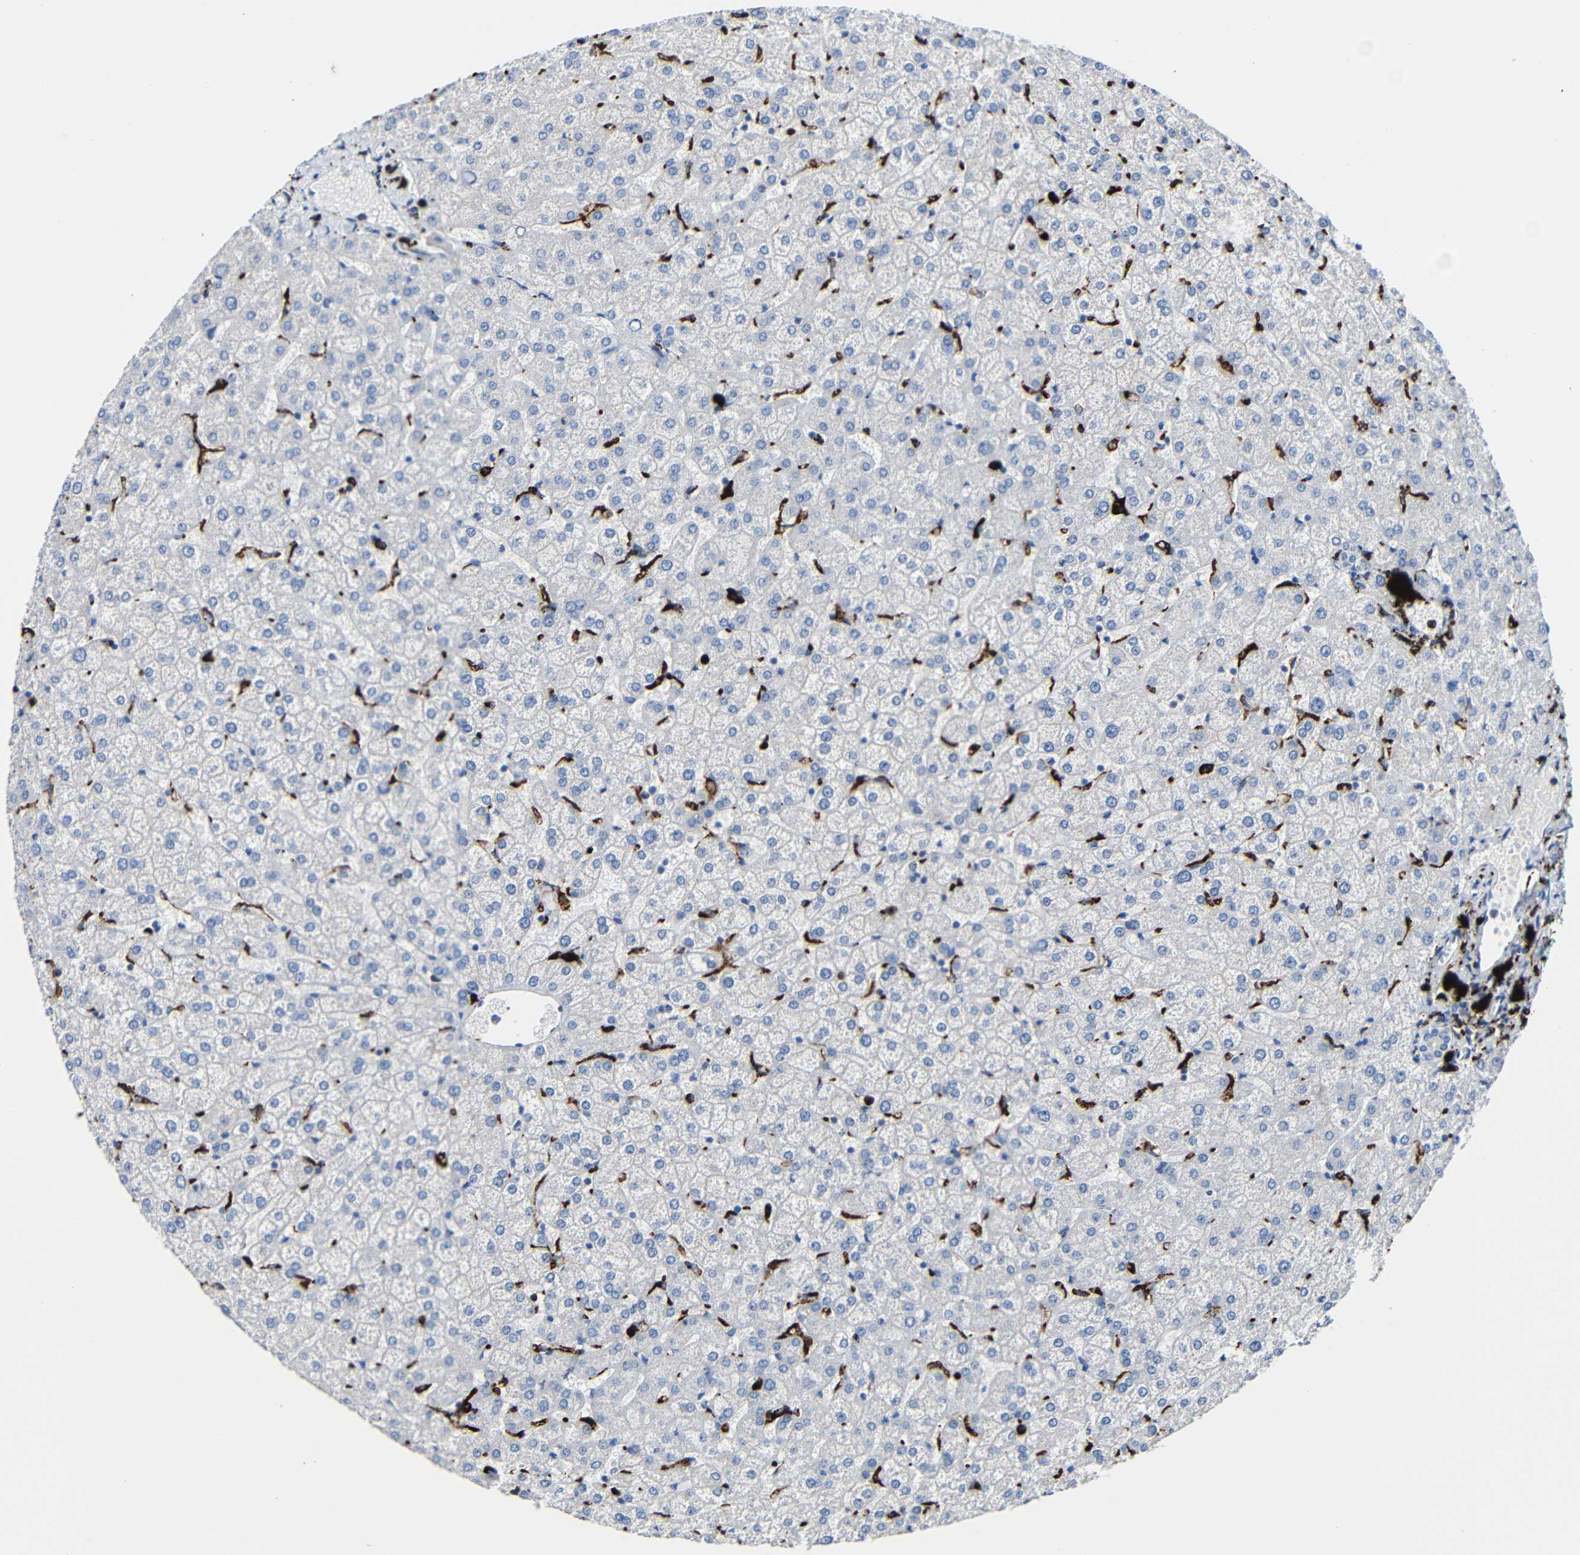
{"staining": {"intensity": "negative", "quantity": "none", "location": "none"}, "tissue": "liver", "cell_type": "Cholangiocytes", "image_type": "normal", "snomed": [{"axis": "morphology", "description": "Normal tissue, NOS"}, {"axis": "topography", "description": "Liver"}], "caption": "Immunohistochemical staining of benign liver shows no significant staining in cholangiocytes. (DAB IHC, high magnification).", "gene": "HLA", "patient": {"sex": "female", "age": 32}}